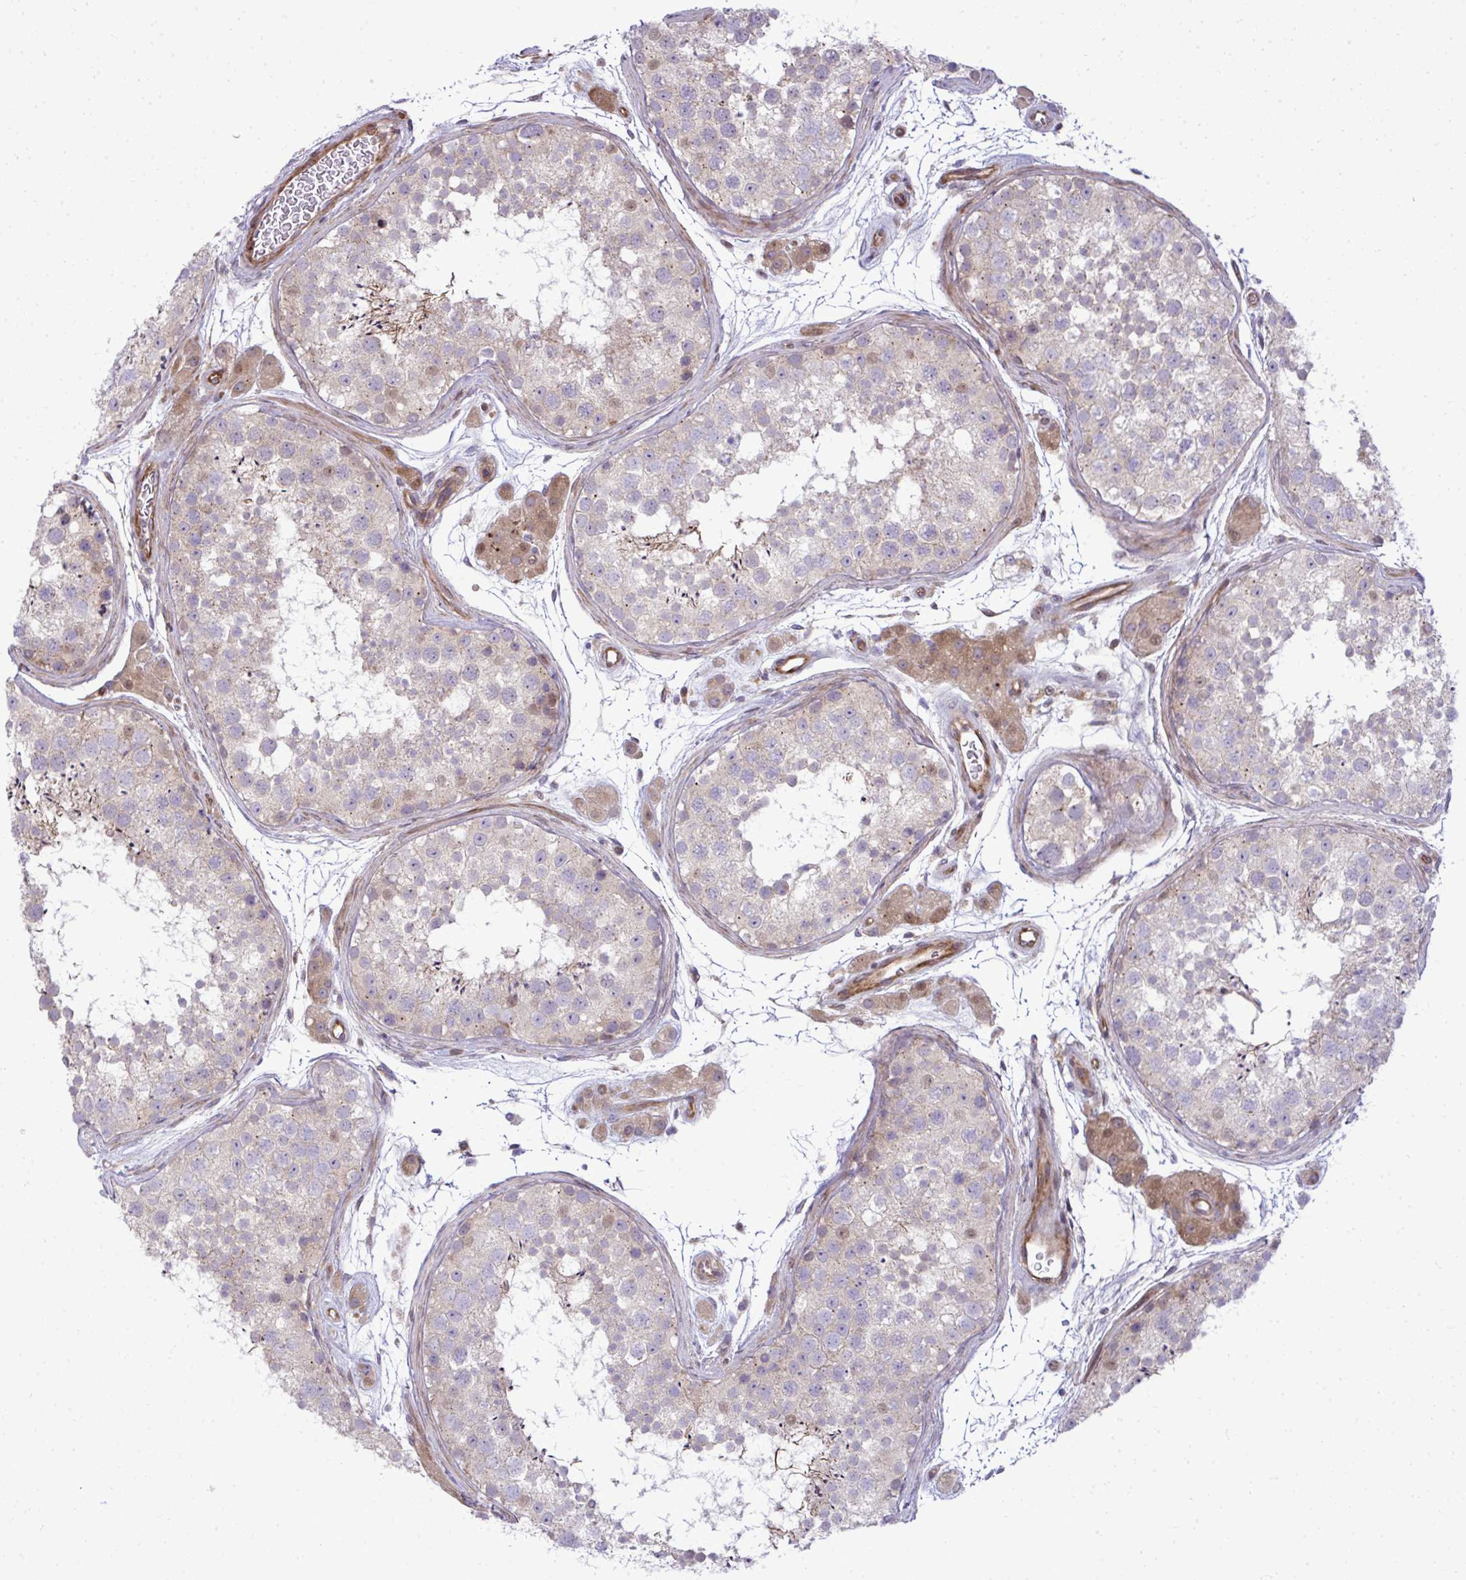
{"staining": {"intensity": "moderate", "quantity": "<25%", "location": "cytoplasmic/membranous"}, "tissue": "testis", "cell_type": "Cells in seminiferous ducts", "image_type": "normal", "snomed": [{"axis": "morphology", "description": "Normal tissue, NOS"}, {"axis": "topography", "description": "Testis"}], "caption": "Immunohistochemistry (IHC) histopathology image of normal human testis stained for a protein (brown), which displays low levels of moderate cytoplasmic/membranous positivity in approximately <25% of cells in seminiferous ducts.", "gene": "ZSCAN9", "patient": {"sex": "male", "age": 41}}